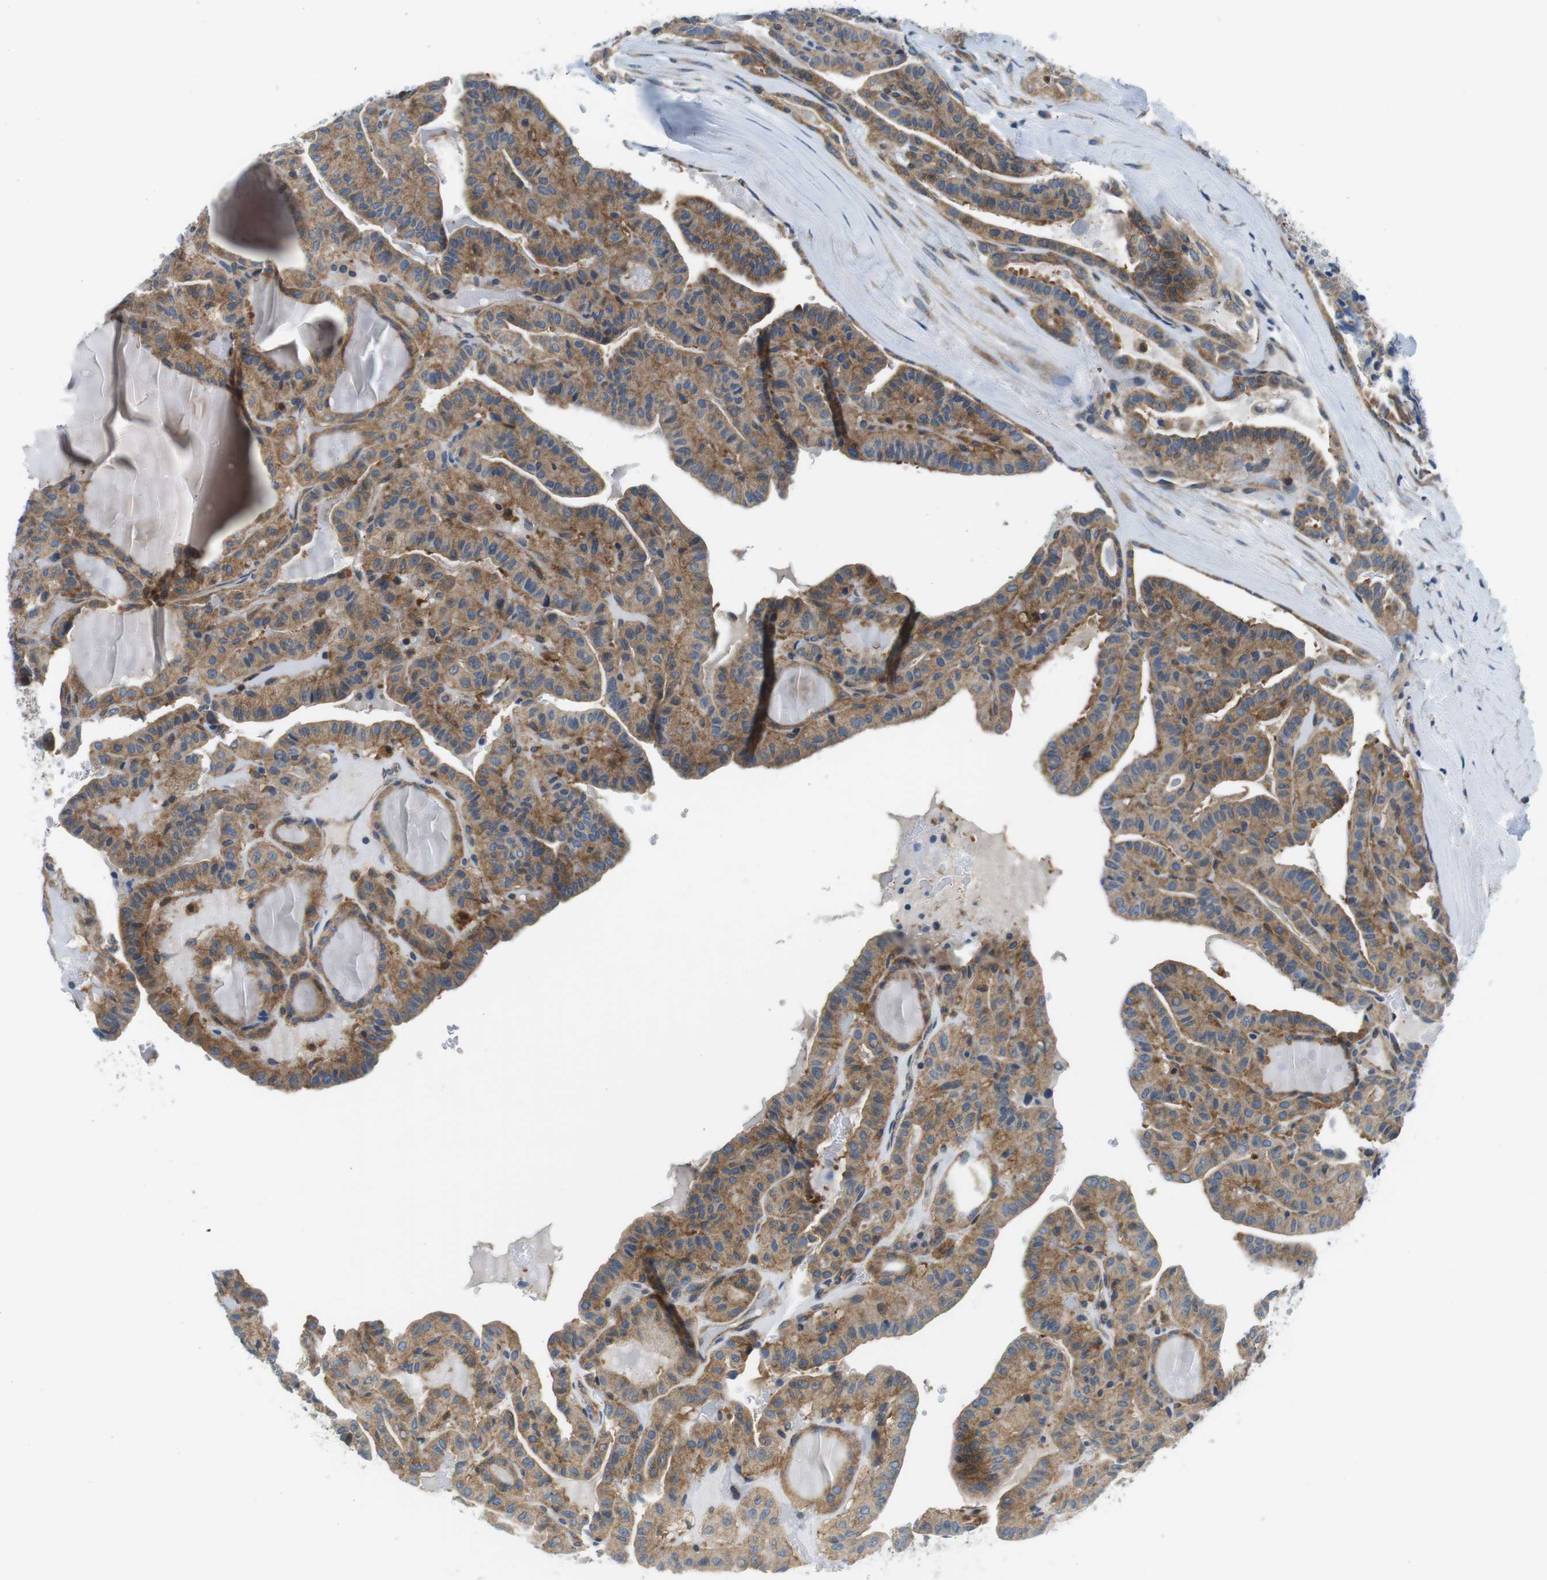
{"staining": {"intensity": "moderate", "quantity": ">75%", "location": "cytoplasmic/membranous"}, "tissue": "thyroid cancer", "cell_type": "Tumor cells", "image_type": "cancer", "snomed": [{"axis": "morphology", "description": "Papillary adenocarcinoma, NOS"}, {"axis": "topography", "description": "Thyroid gland"}], "caption": "The micrograph reveals a brown stain indicating the presence of a protein in the cytoplasmic/membranous of tumor cells in thyroid cancer (papillary adenocarcinoma). (IHC, brightfield microscopy, high magnification).", "gene": "EIF2B5", "patient": {"sex": "male", "age": 77}}